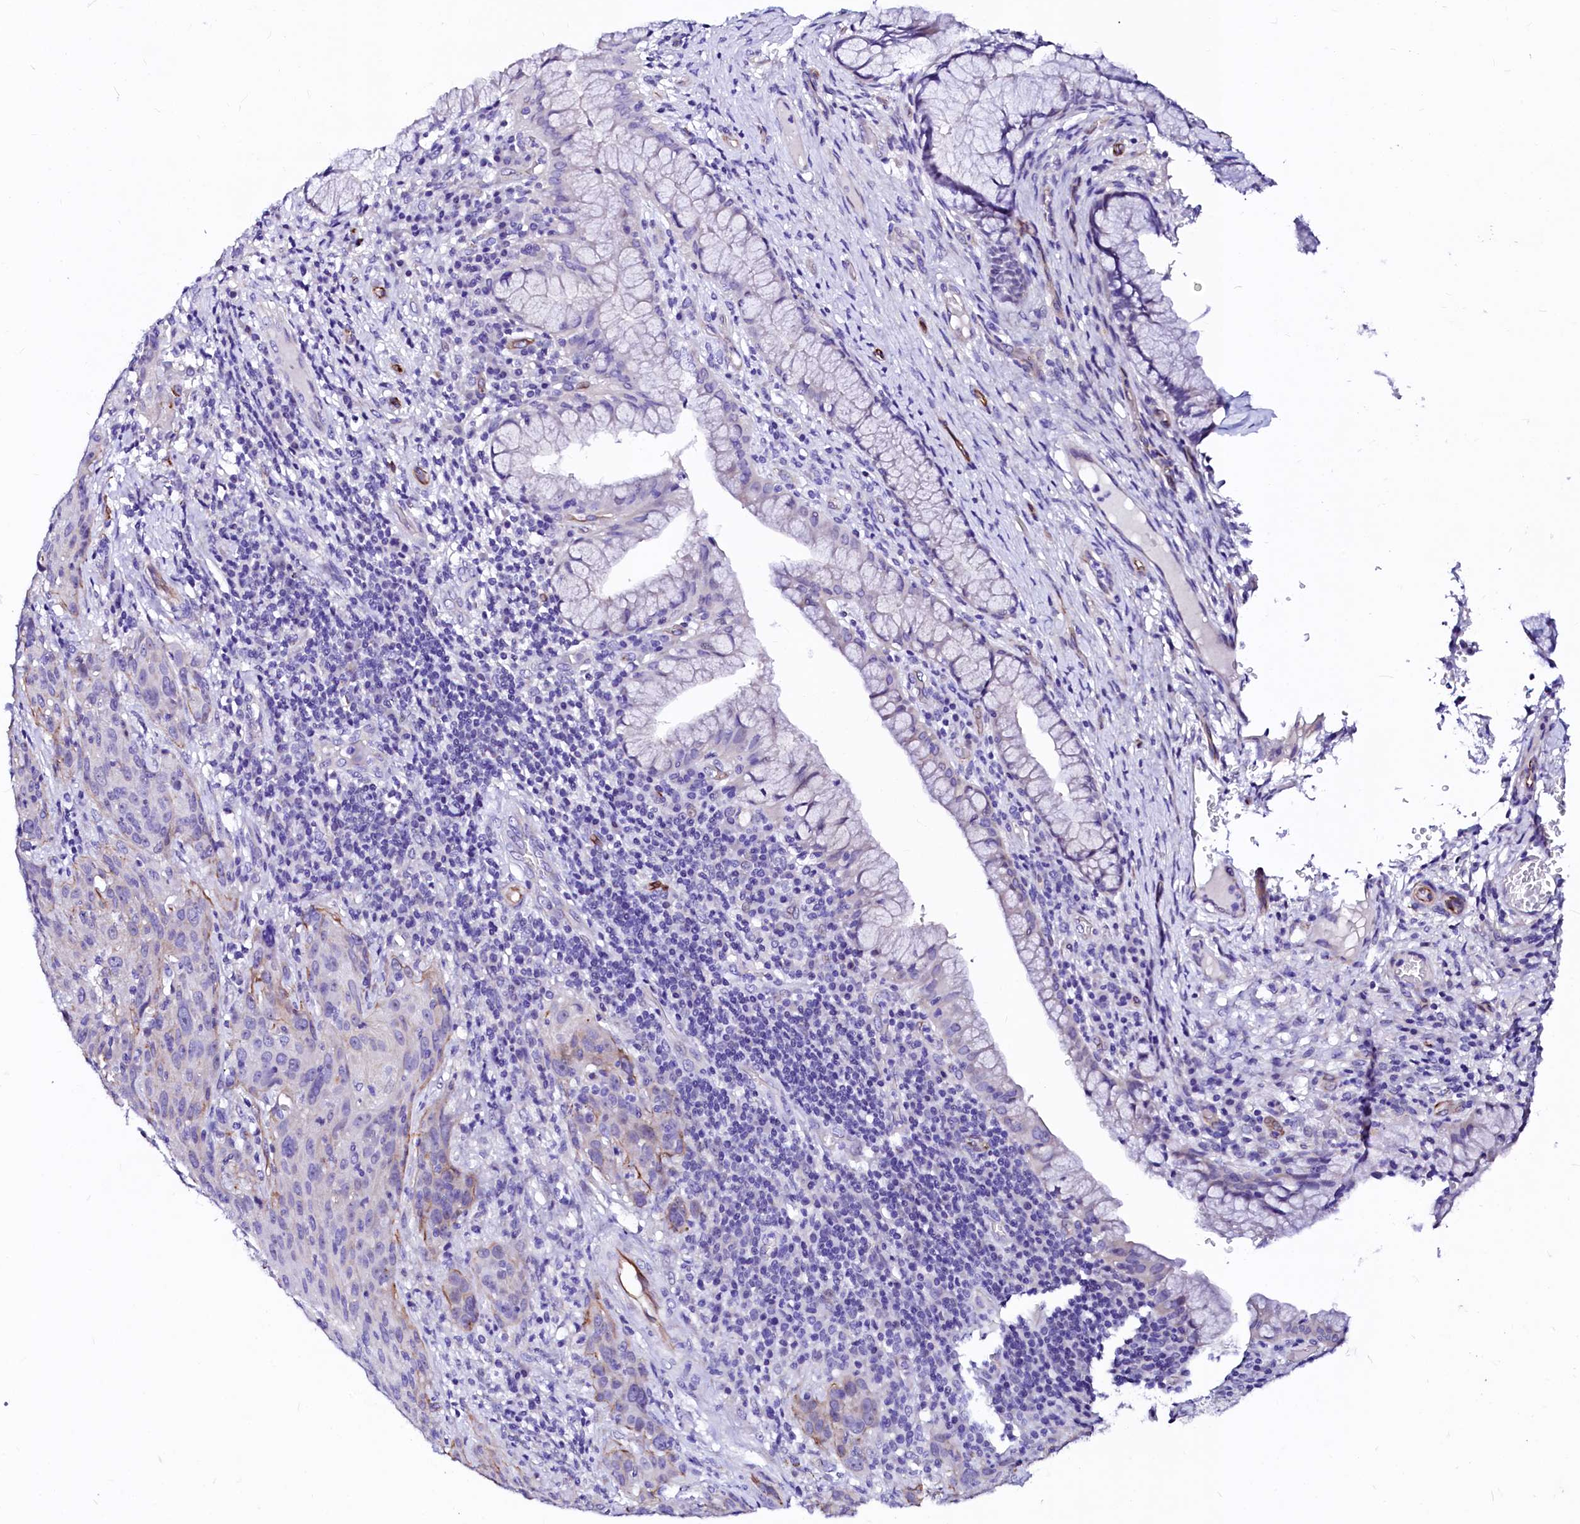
{"staining": {"intensity": "negative", "quantity": "none", "location": "none"}, "tissue": "cervical cancer", "cell_type": "Tumor cells", "image_type": "cancer", "snomed": [{"axis": "morphology", "description": "Squamous cell carcinoma, NOS"}, {"axis": "topography", "description": "Cervix"}], "caption": "Tumor cells show no significant protein staining in cervical squamous cell carcinoma.", "gene": "SFR1", "patient": {"sex": "female", "age": 50}}